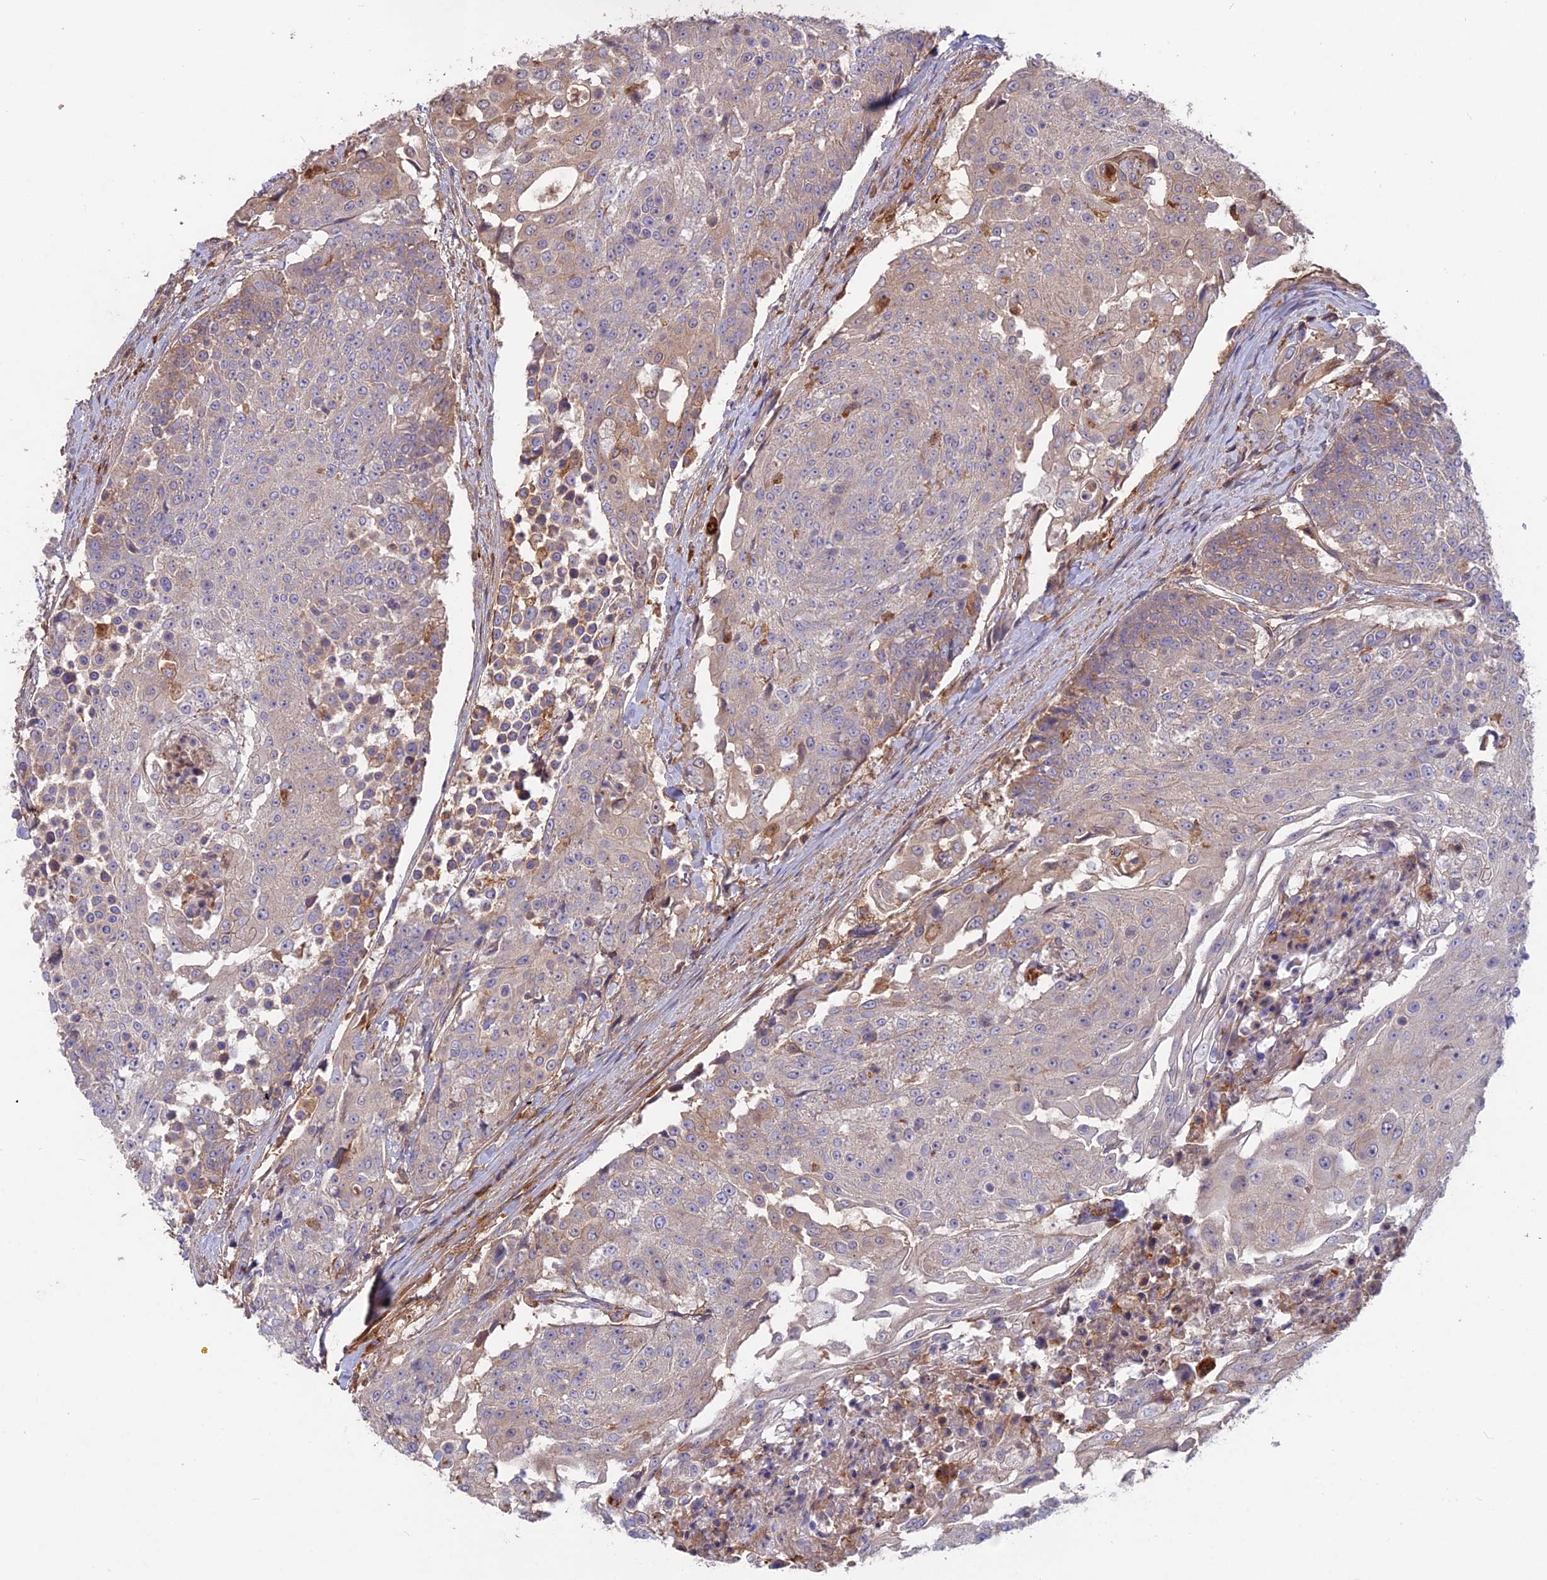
{"staining": {"intensity": "weak", "quantity": "<25%", "location": "cytoplasmic/membranous"}, "tissue": "urothelial cancer", "cell_type": "Tumor cells", "image_type": "cancer", "snomed": [{"axis": "morphology", "description": "Urothelial carcinoma, High grade"}, {"axis": "topography", "description": "Urinary bladder"}], "caption": "Immunohistochemical staining of human high-grade urothelial carcinoma displays no significant expression in tumor cells.", "gene": "CPNE7", "patient": {"sex": "female", "age": 63}}